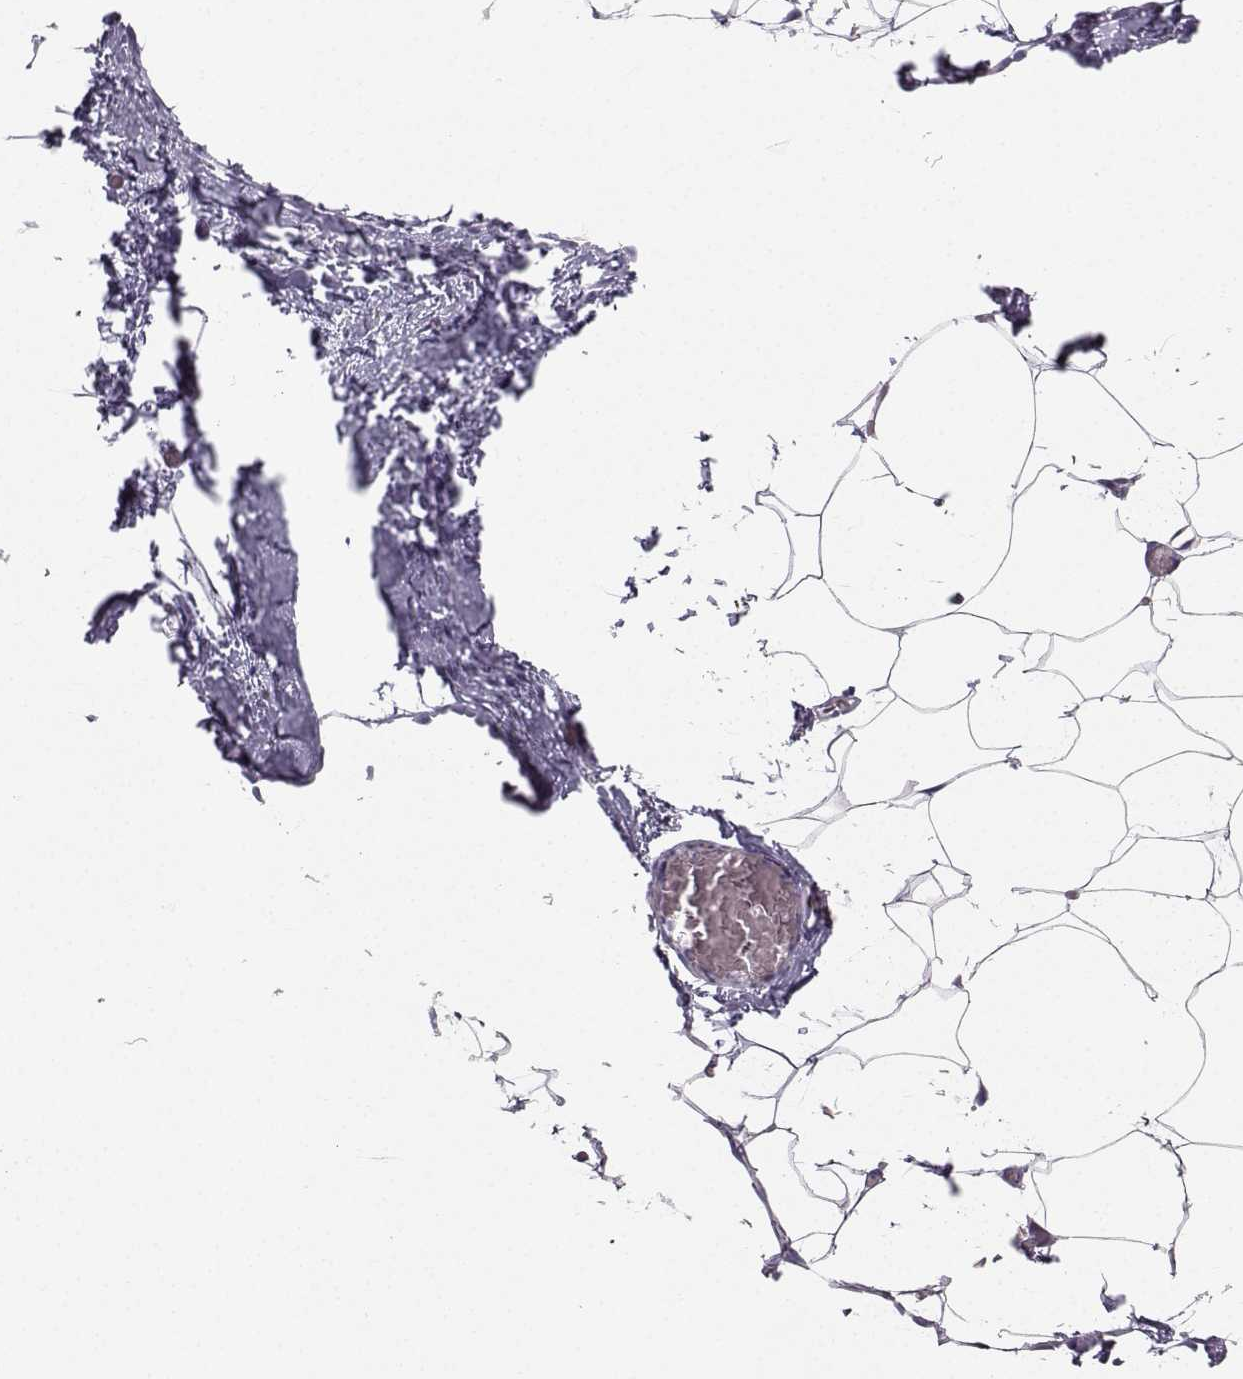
{"staining": {"intensity": "negative", "quantity": "none", "location": "none"}, "tissue": "adipose tissue", "cell_type": "Adipocytes", "image_type": "normal", "snomed": [{"axis": "morphology", "description": "Normal tissue, NOS"}, {"axis": "topography", "description": "Adipose tissue"}], "caption": "Immunohistochemistry (IHC) of normal human adipose tissue exhibits no expression in adipocytes. (IHC, brightfield microscopy, high magnification).", "gene": "IQCD", "patient": {"sex": "male", "age": 57}}